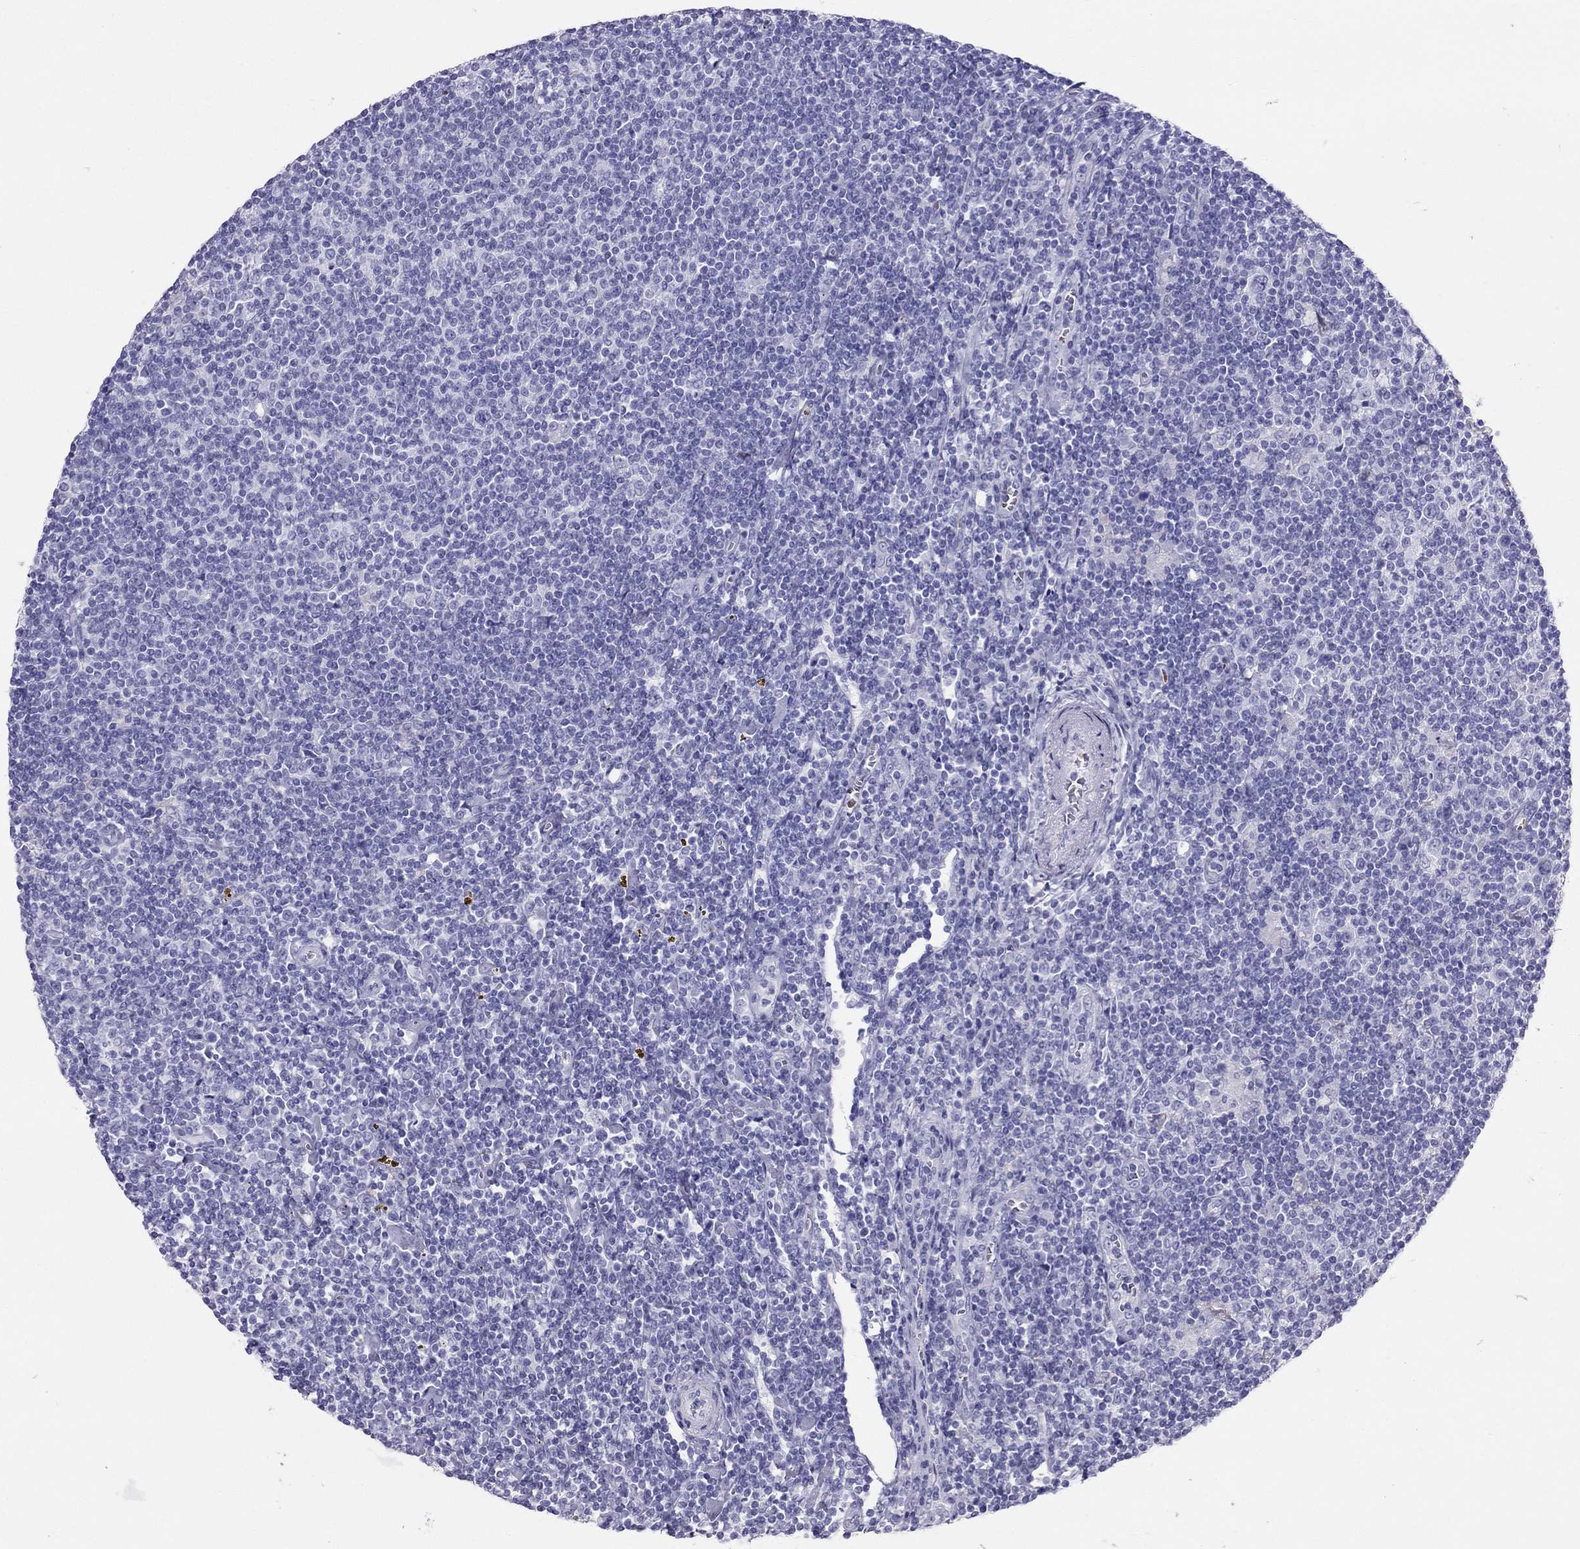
{"staining": {"intensity": "negative", "quantity": "none", "location": "none"}, "tissue": "lymphoma", "cell_type": "Tumor cells", "image_type": "cancer", "snomed": [{"axis": "morphology", "description": "Hodgkin's disease, NOS"}, {"axis": "topography", "description": "Lymph node"}], "caption": "IHC of lymphoma demonstrates no expression in tumor cells.", "gene": "DNAAF6", "patient": {"sex": "male", "age": 40}}